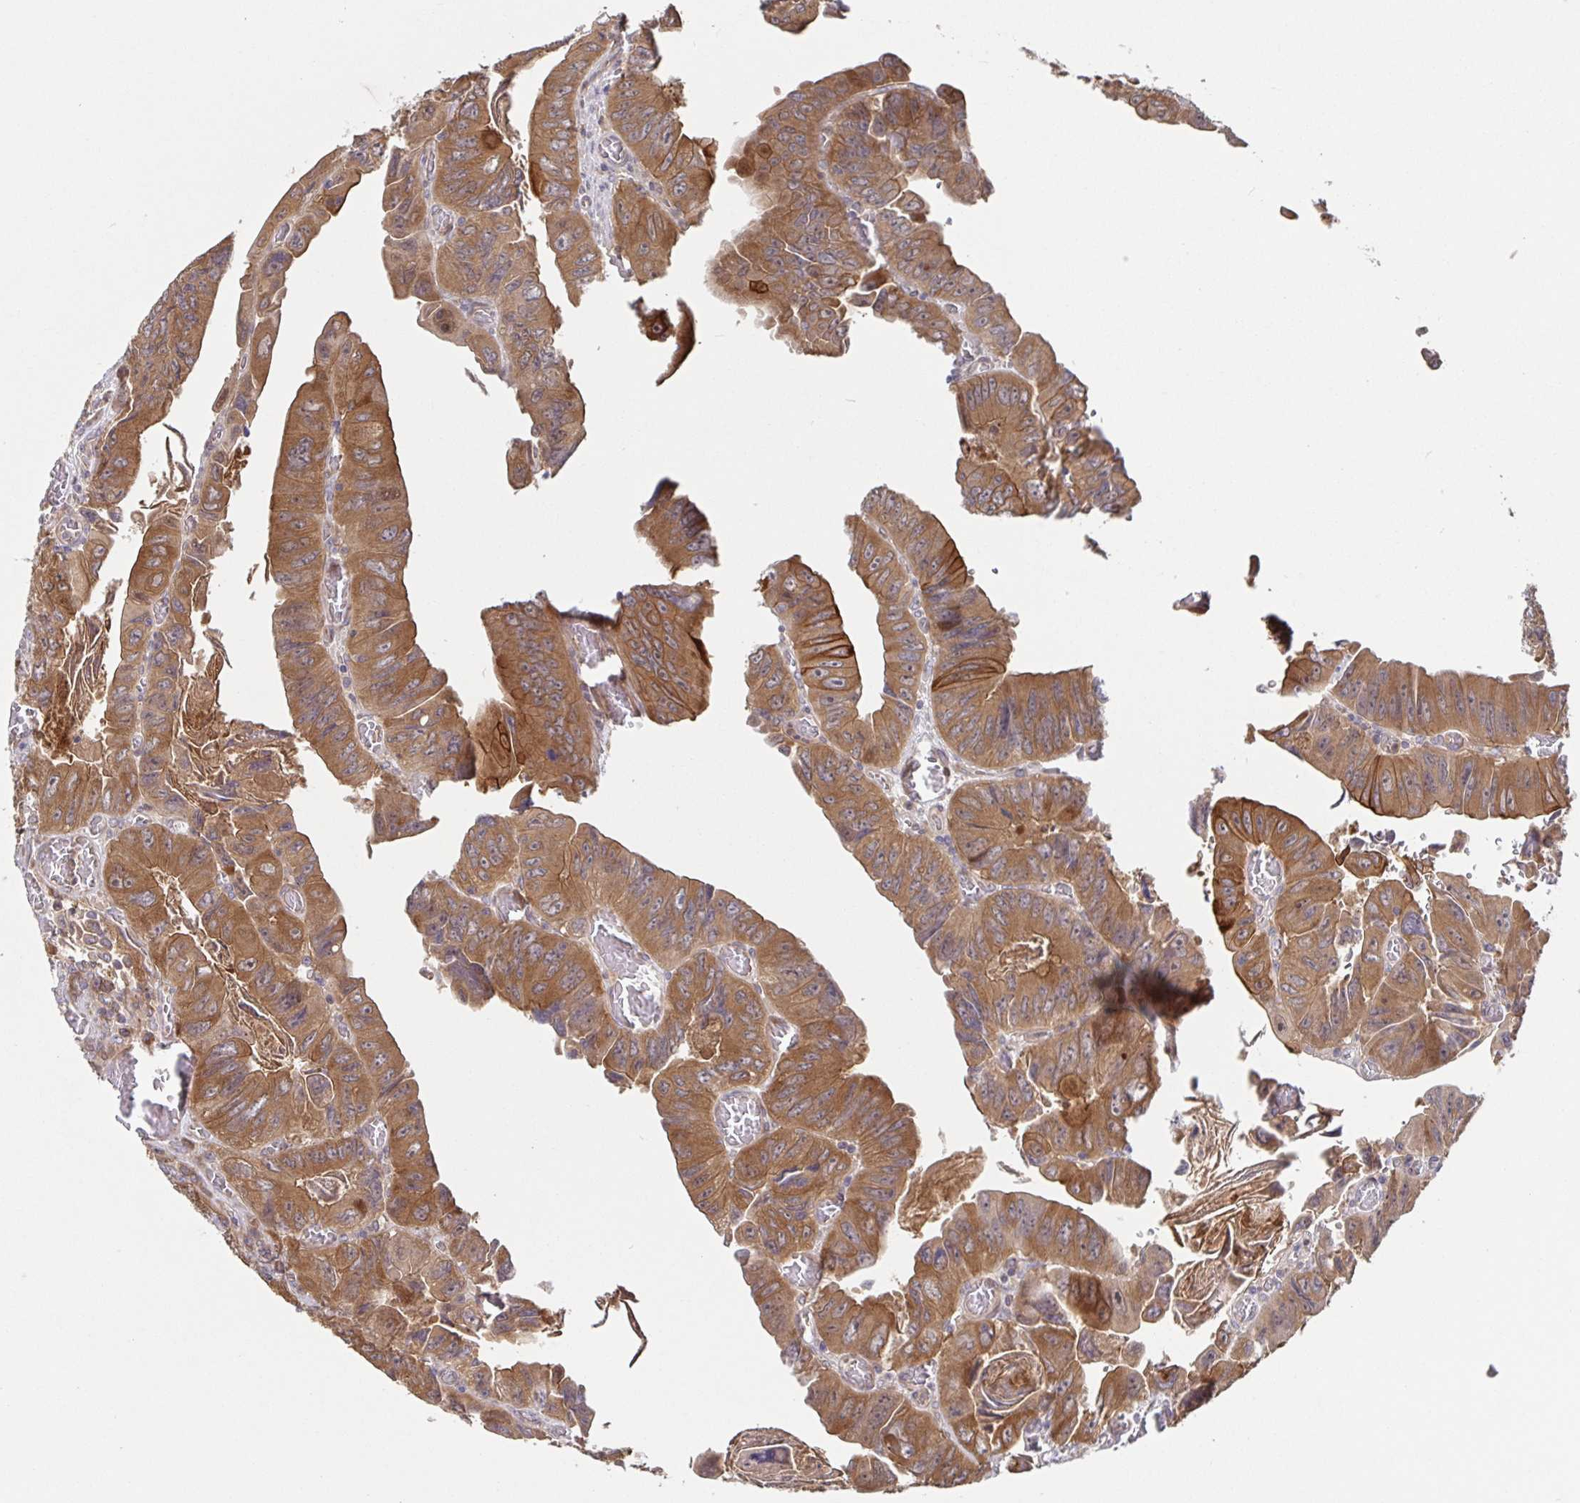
{"staining": {"intensity": "moderate", "quantity": ">75%", "location": "cytoplasmic/membranous"}, "tissue": "colorectal cancer", "cell_type": "Tumor cells", "image_type": "cancer", "snomed": [{"axis": "morphology", "description": "Adenocarcinoma, NOS"}, {"axis": "topography", "description": "Colon"}], "caption": "Immunohistochemical staining of human colorectal cancer (adenocarcinoma) shows medium levels of moderate cytoplasmic/membranous protein positivity in about >75% of tumor cells. (Brightfield microscopy of DAB IHC at high magnification).", "gene": "AACS", "patient": {"sex": "female", "age": 84}}